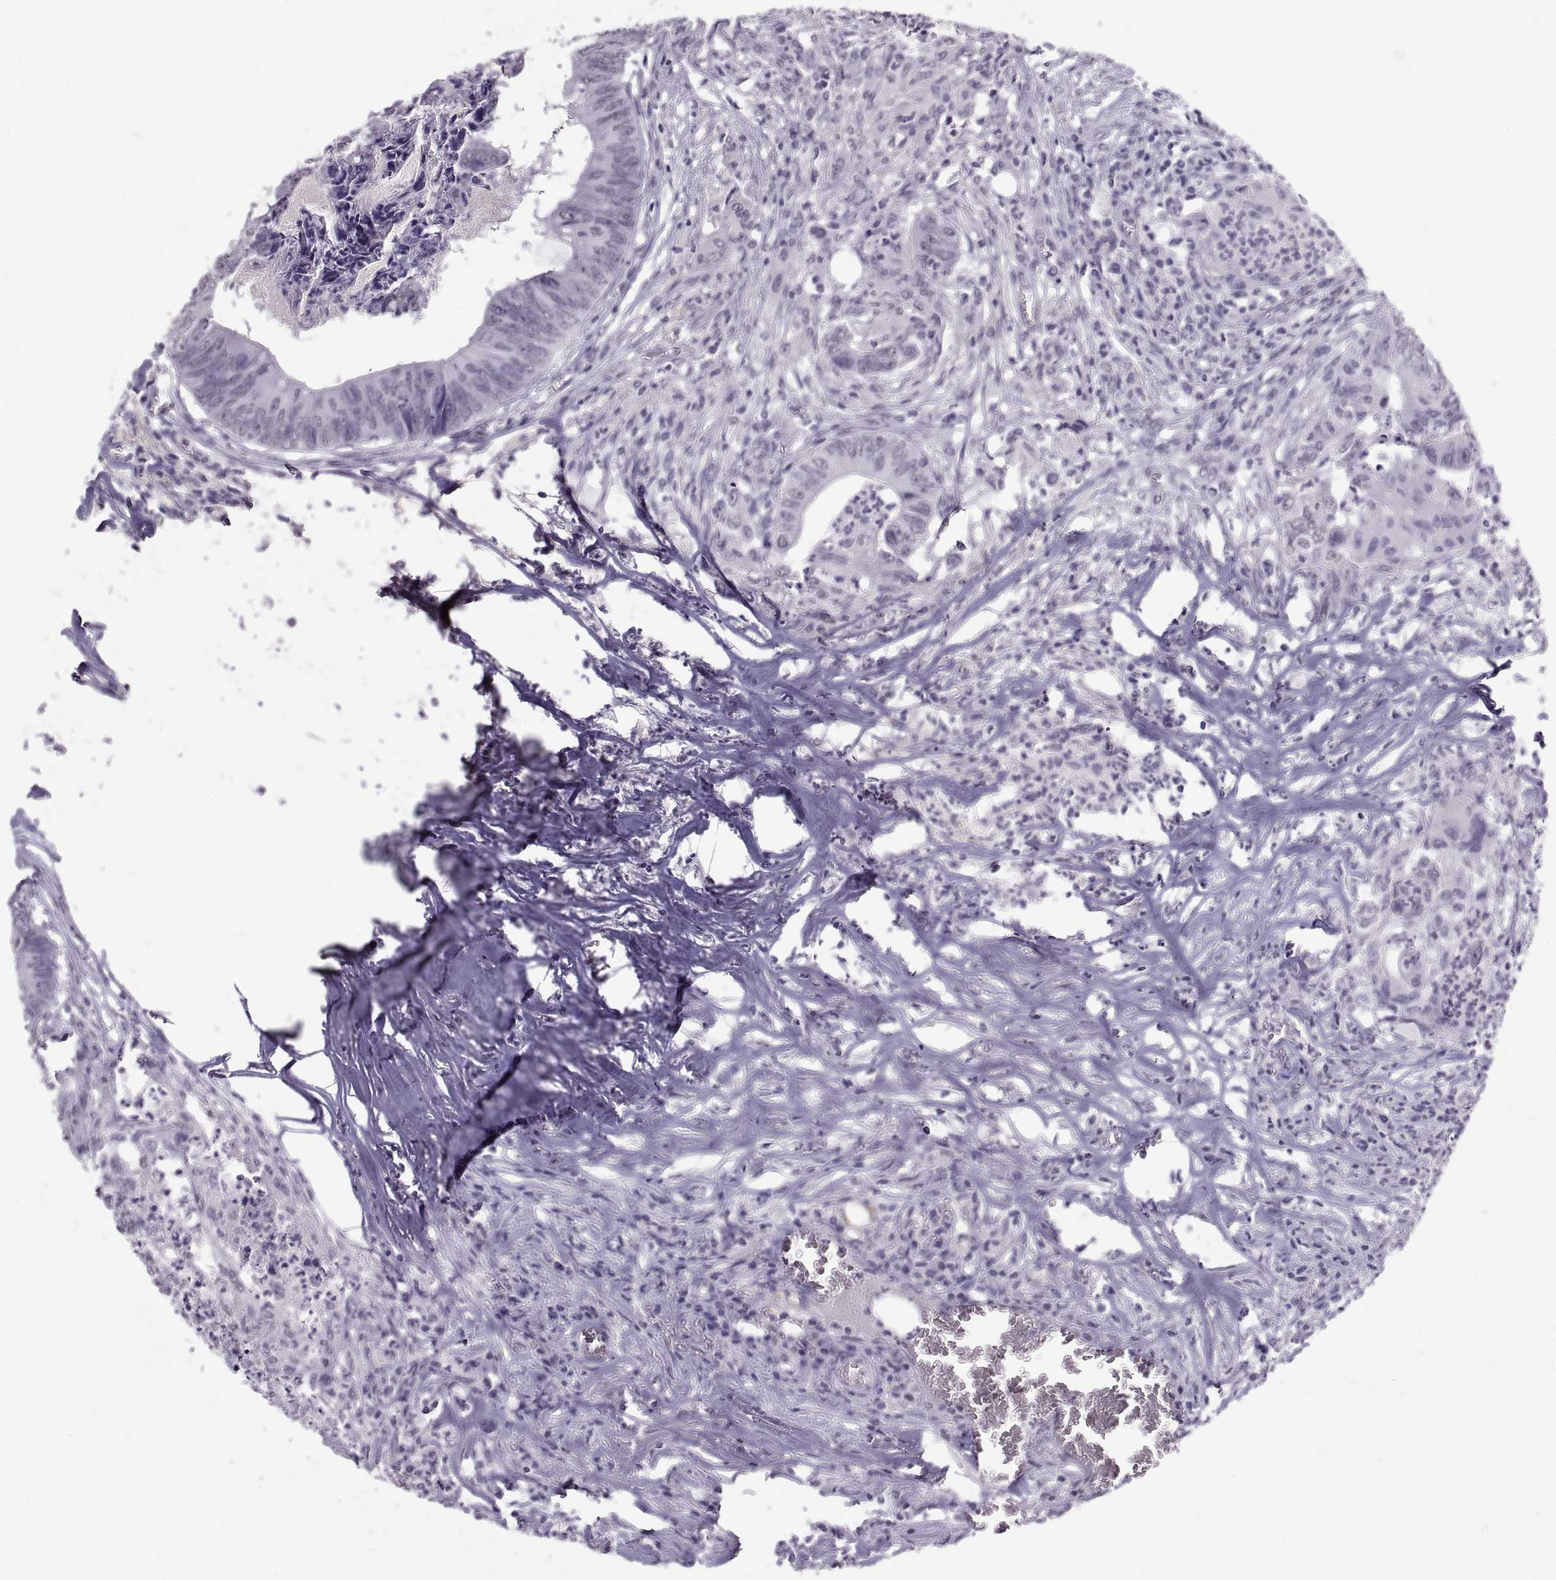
{"staining": {"intensity": "negative", "quantity": "none", "location": "none"}, "tissue": "colorectal cancer", "cell_type": "Tumor cells", "image_type": "cancer", "snomed": [{"axis": "morphology", "description": "Adenocarcinoma, NOS"}, {"axis": "topography", "description": "Colon"}], "caption": "Immunohistochemistry (IHC) of colorectal cancer (adenocarcinoma) demonstrates no staining in tumor cells. Brightfield microscopy of immunohistochemistry stained with DAB (brown) and hematoxylin (blue), captured at high magnification.", "gene": "CARTPT", "patient": {"sex": "male", "age": 84}}